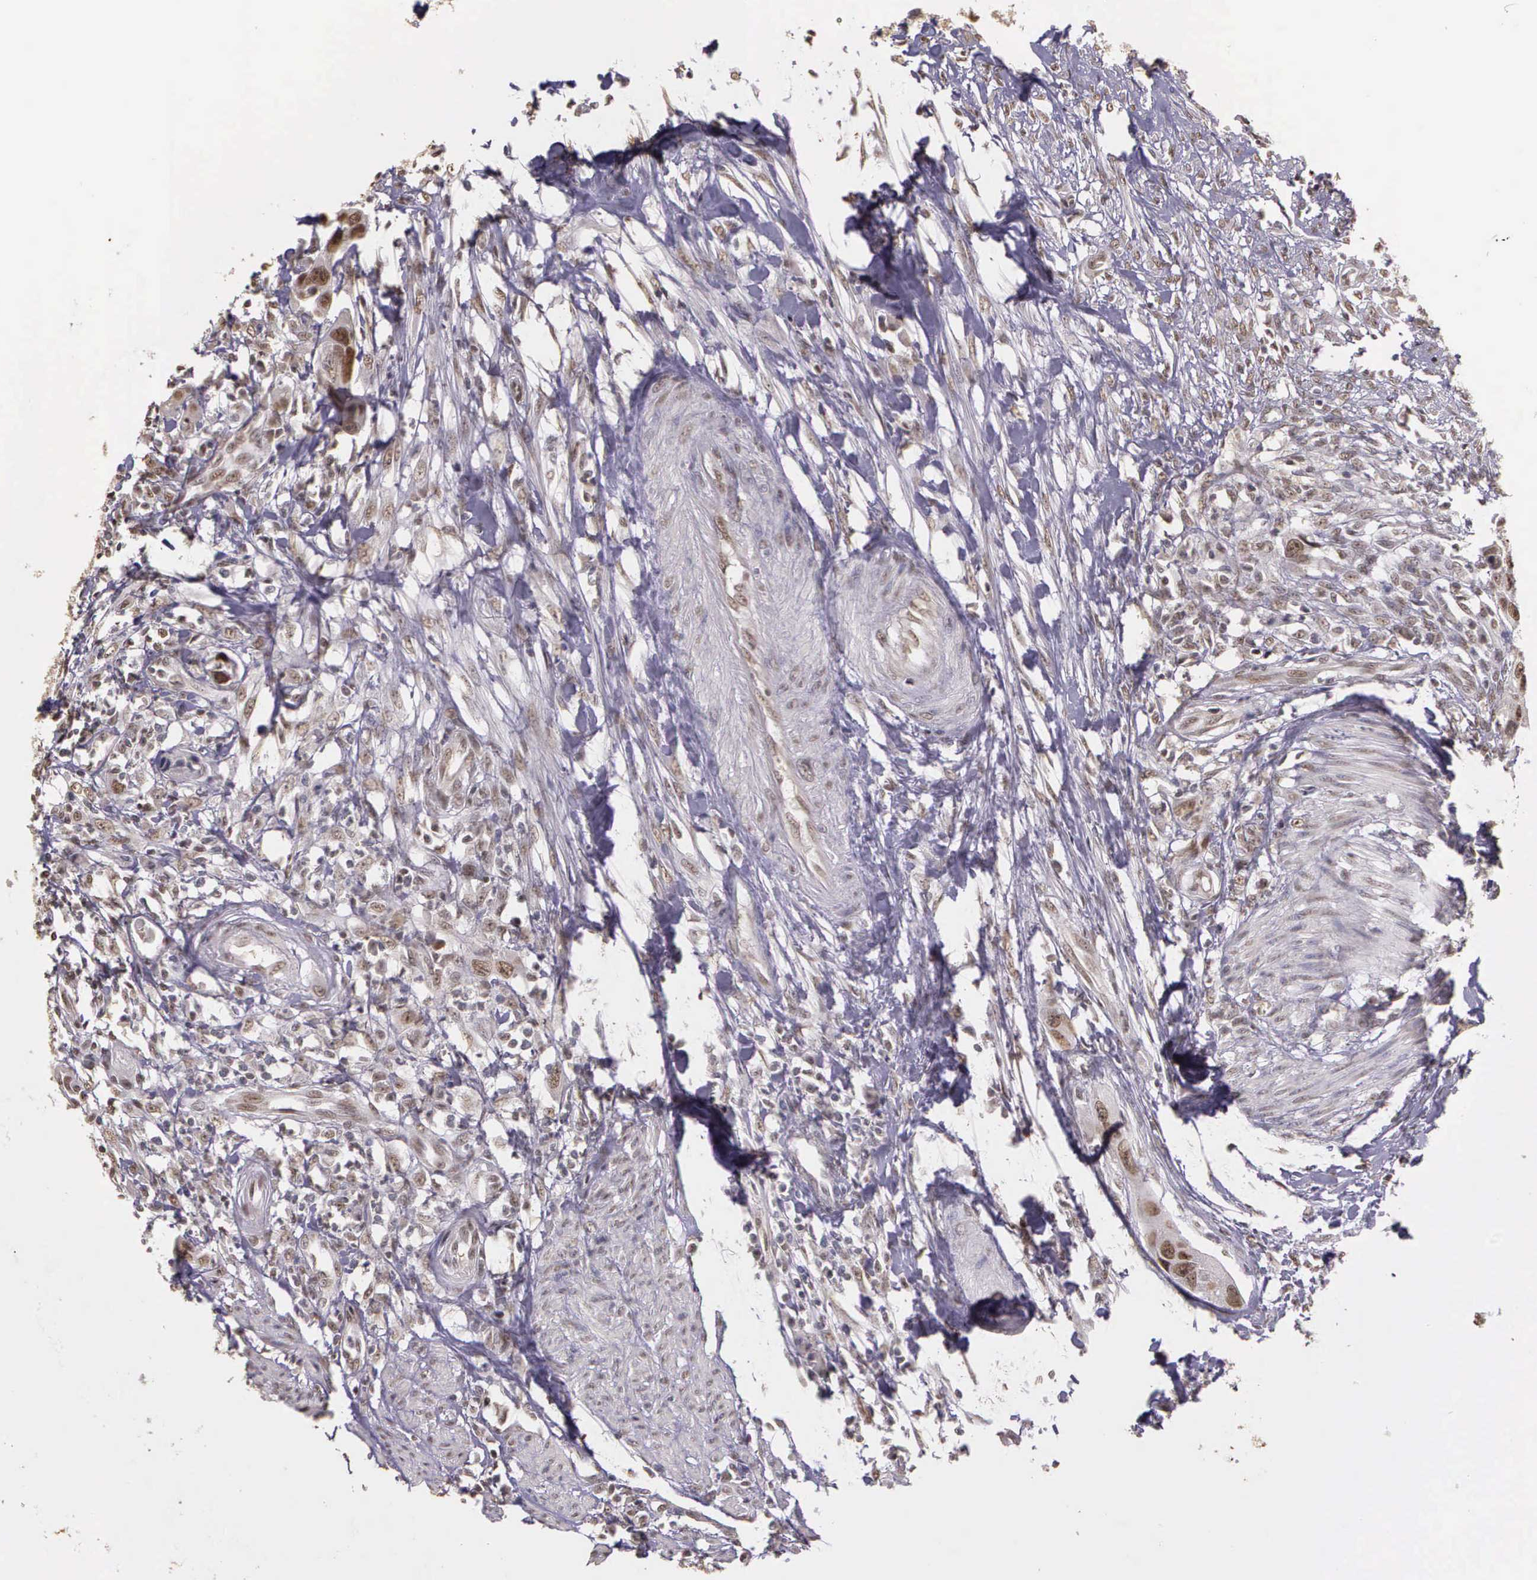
{"staining": {"intensity": "weak", "quantity": ">75%", "location": "nuclear"}, "tissue": "urothelial cancer", "cell_type": "Tumor cells", "image_type": "cancer", "snomed": [{"axis": "morphology", "description": "Urothelial carcinoma, High grade"}, {"axis": "topography", "description": "Urinary bladder"}], "caption": "This is an image of immunohistochemistry staining of urothelial cancer, which shows weak positivity in the nuclear of tumor cells.", "gene": "ARMCX5", "patient": {"sex": "male", "age": 55}}